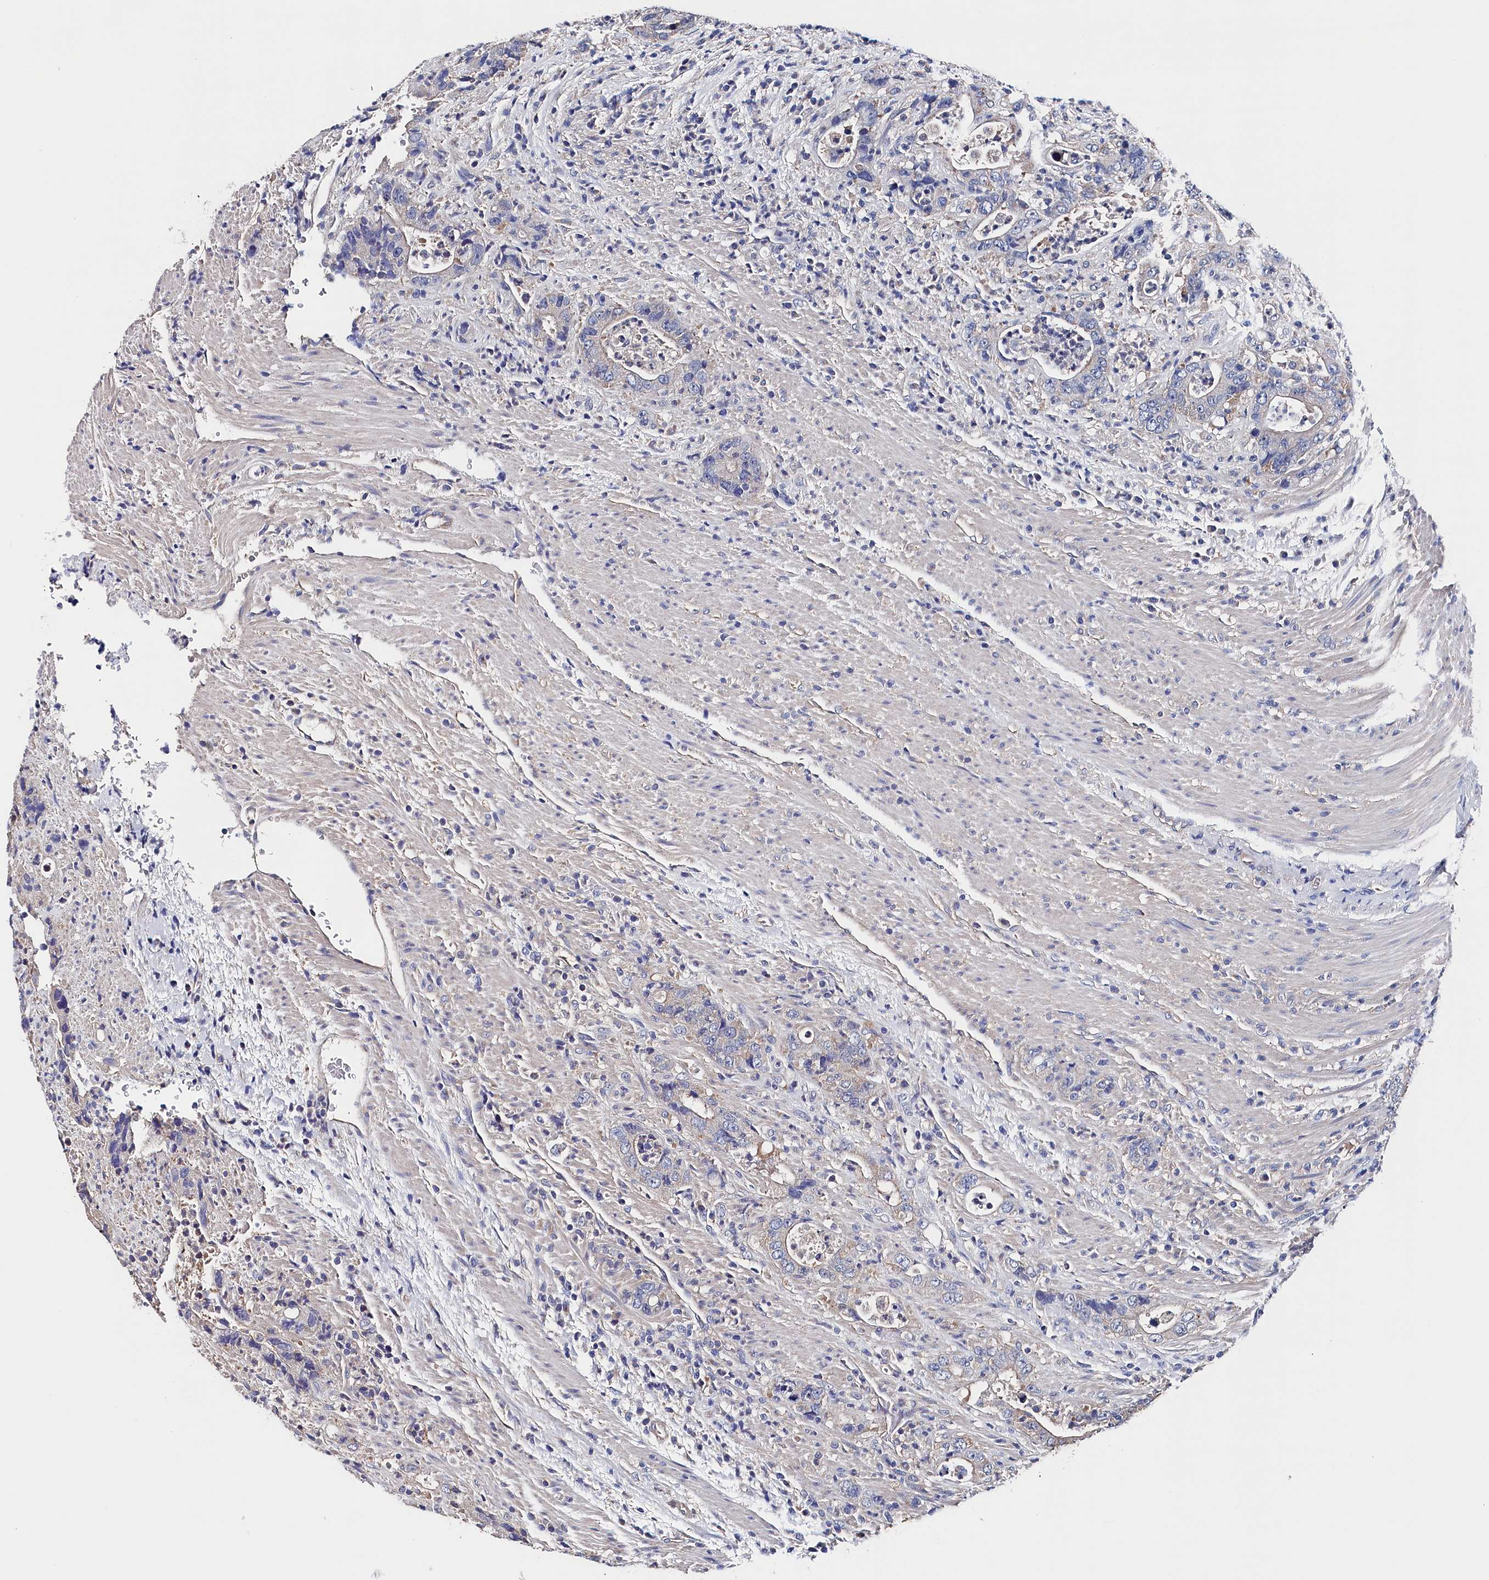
{"staining": {"intensity": "negative", "quantity": "none", "location": "none"}, "tissue": "colorectal cancer", "cell_type": "Tumor cells", "image_type": "cancer", "snomed": [{"axis": "morphology", "description": "Adenocarcinoma, NOS"}, {"axis": "topography", "description": "Colon"}], "caption": "Tumor cells show no significant protein staining in colorectal cancer.", "gene": "BHMT", "patient": {"sex": "female", "age": 75}}